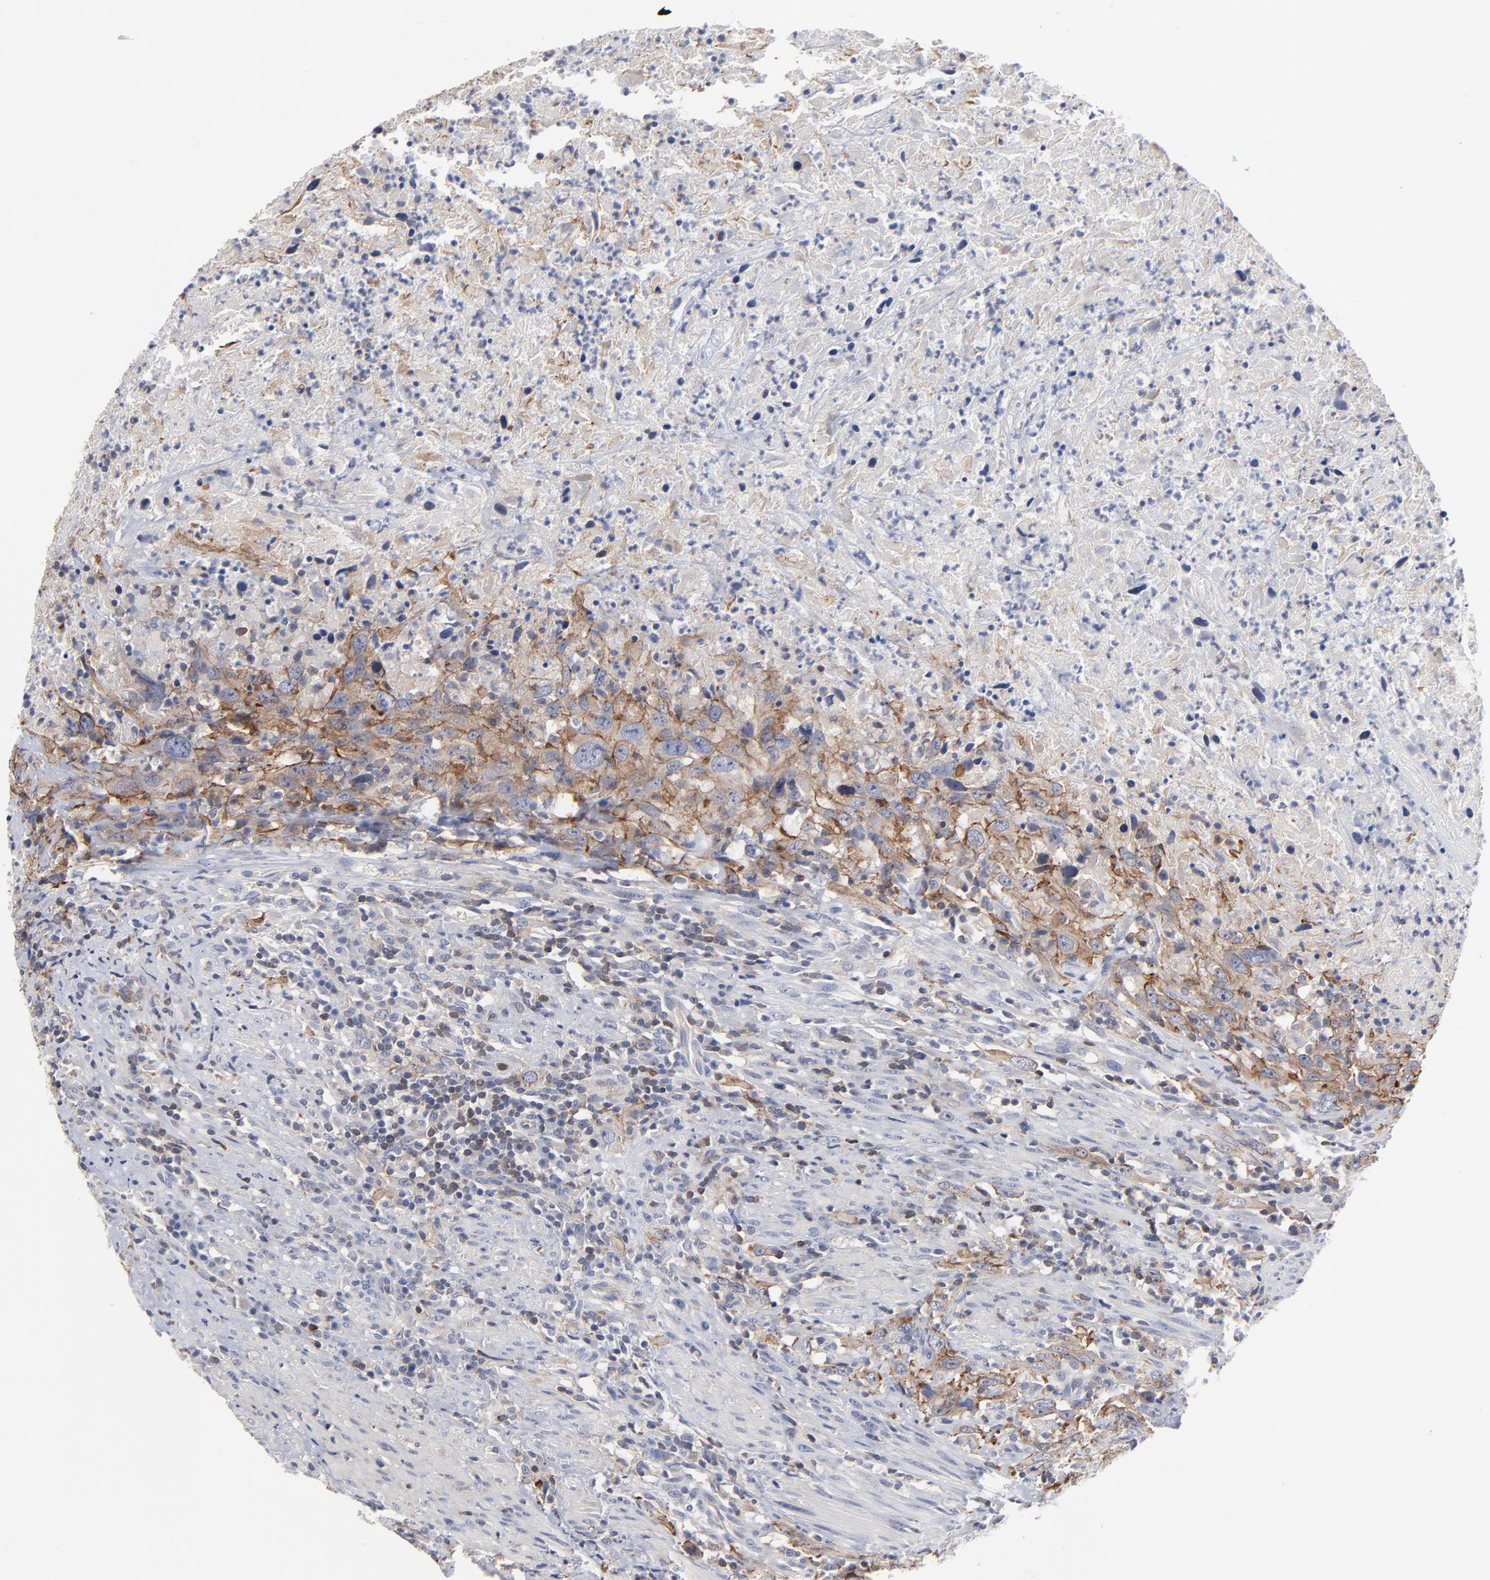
{"staining": {"intensity": "moderate", "quantity": ">75%", "location": "cytoplasmic/membranous"}, "tissue": "urothelial cancer", "cell_type": "Tumor cells", "image_type": "cancer", "snomed": [{"axis": "morphology", "description": "Urothelial carcinoma, High grade"}, {"axis": "topography", "description": "Urinary bladder"}], "caption": "Urothelial cancer tissue displays moderate cytoplasmic/membranous expression in approximately >75% of tumor cells, visualized by immunohistochemistry.", "gene": "PDLIM2", "patient": {"sex": "male", "age": 61}}